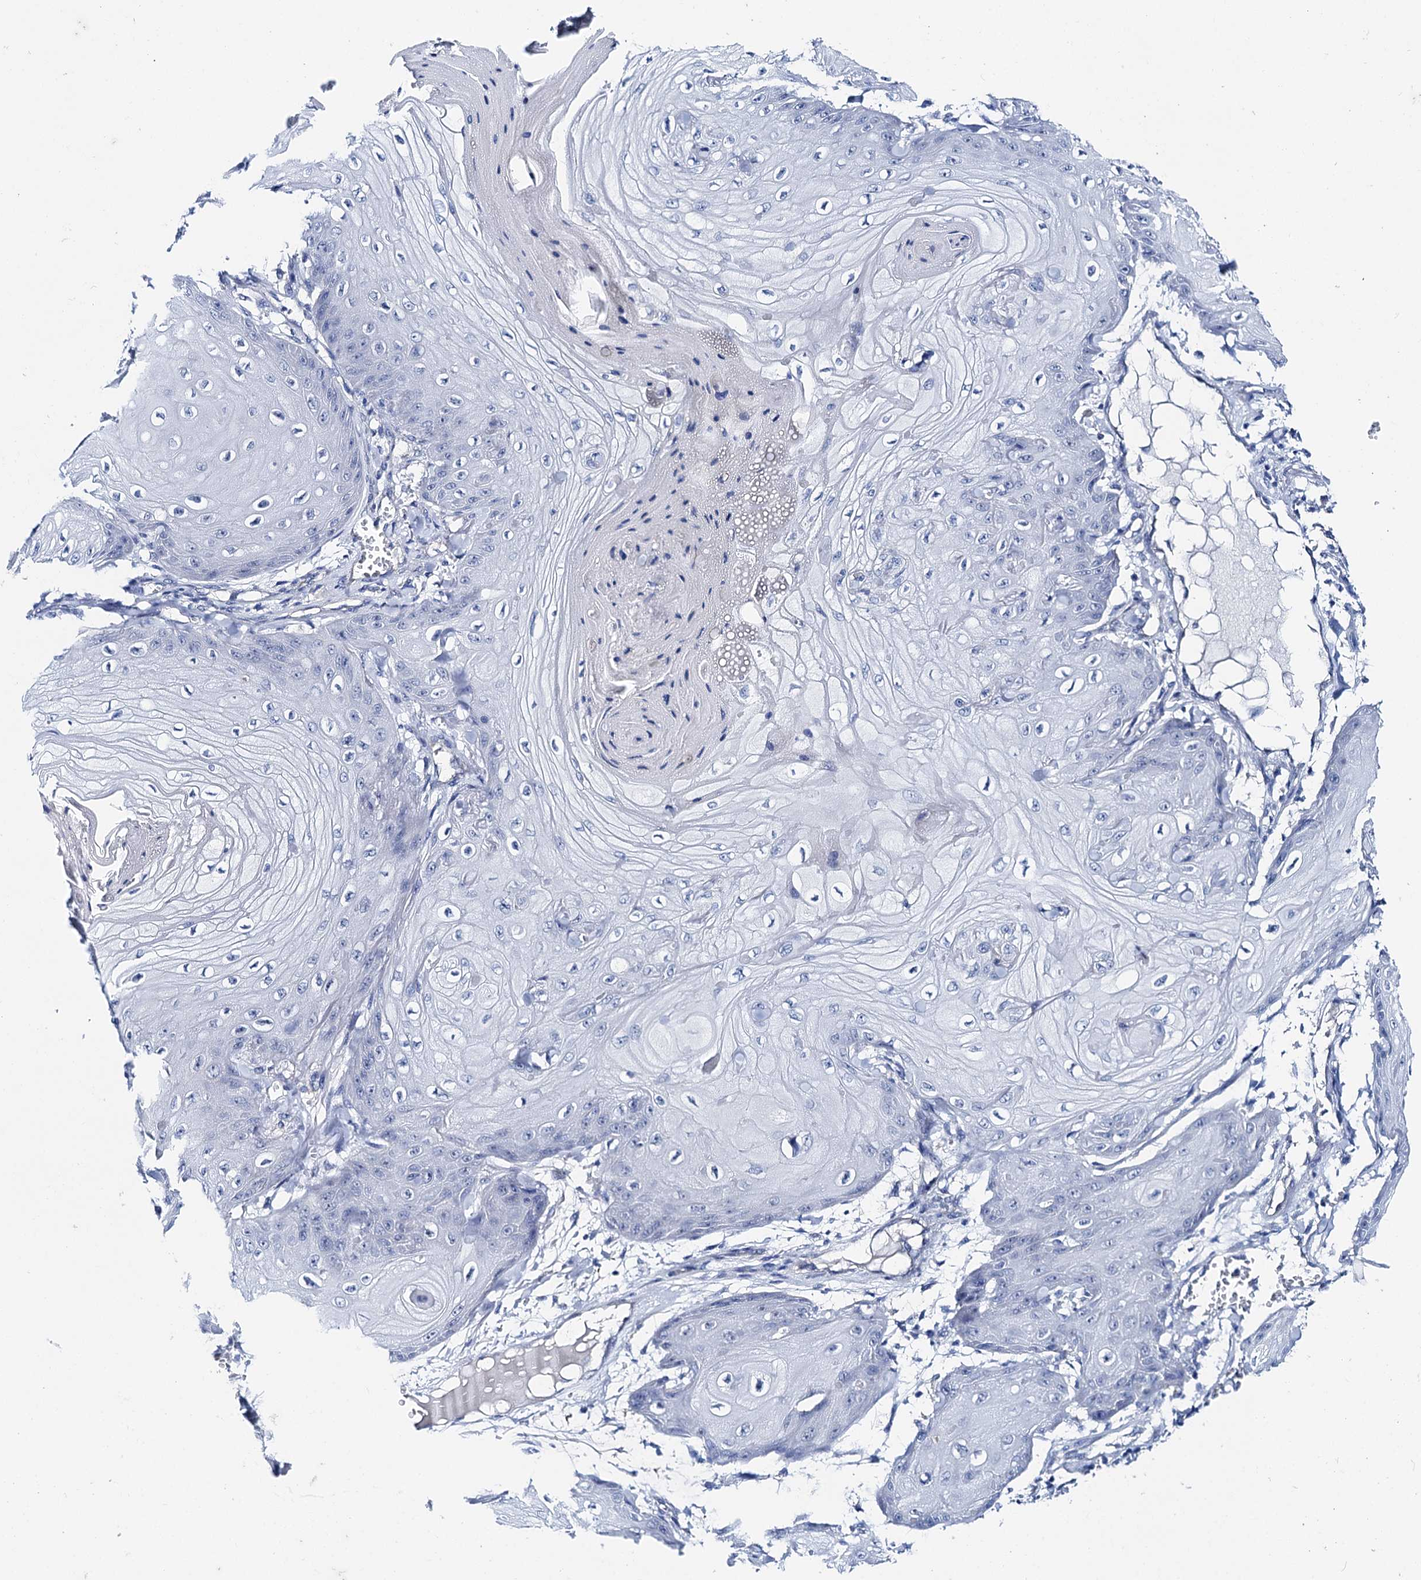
{"staining": {"intensity": "negative", "quantity": "none", "location": "none"}, "tissue": "skin cancer", "cell_type": "Tumor cells", "image_type": "cancer", "snomed": [{"axis": "morphology", "description": "Squamous cell carcinoma, NOS"}, {"axis": "topography", "description": "Skin"}], "caption": "This is an immunohistochemistry image of human skin cancer. There is no staining in tumor cells.", "gene": "SHROOM1", "patient": {"sex": "male", "age": 74}}